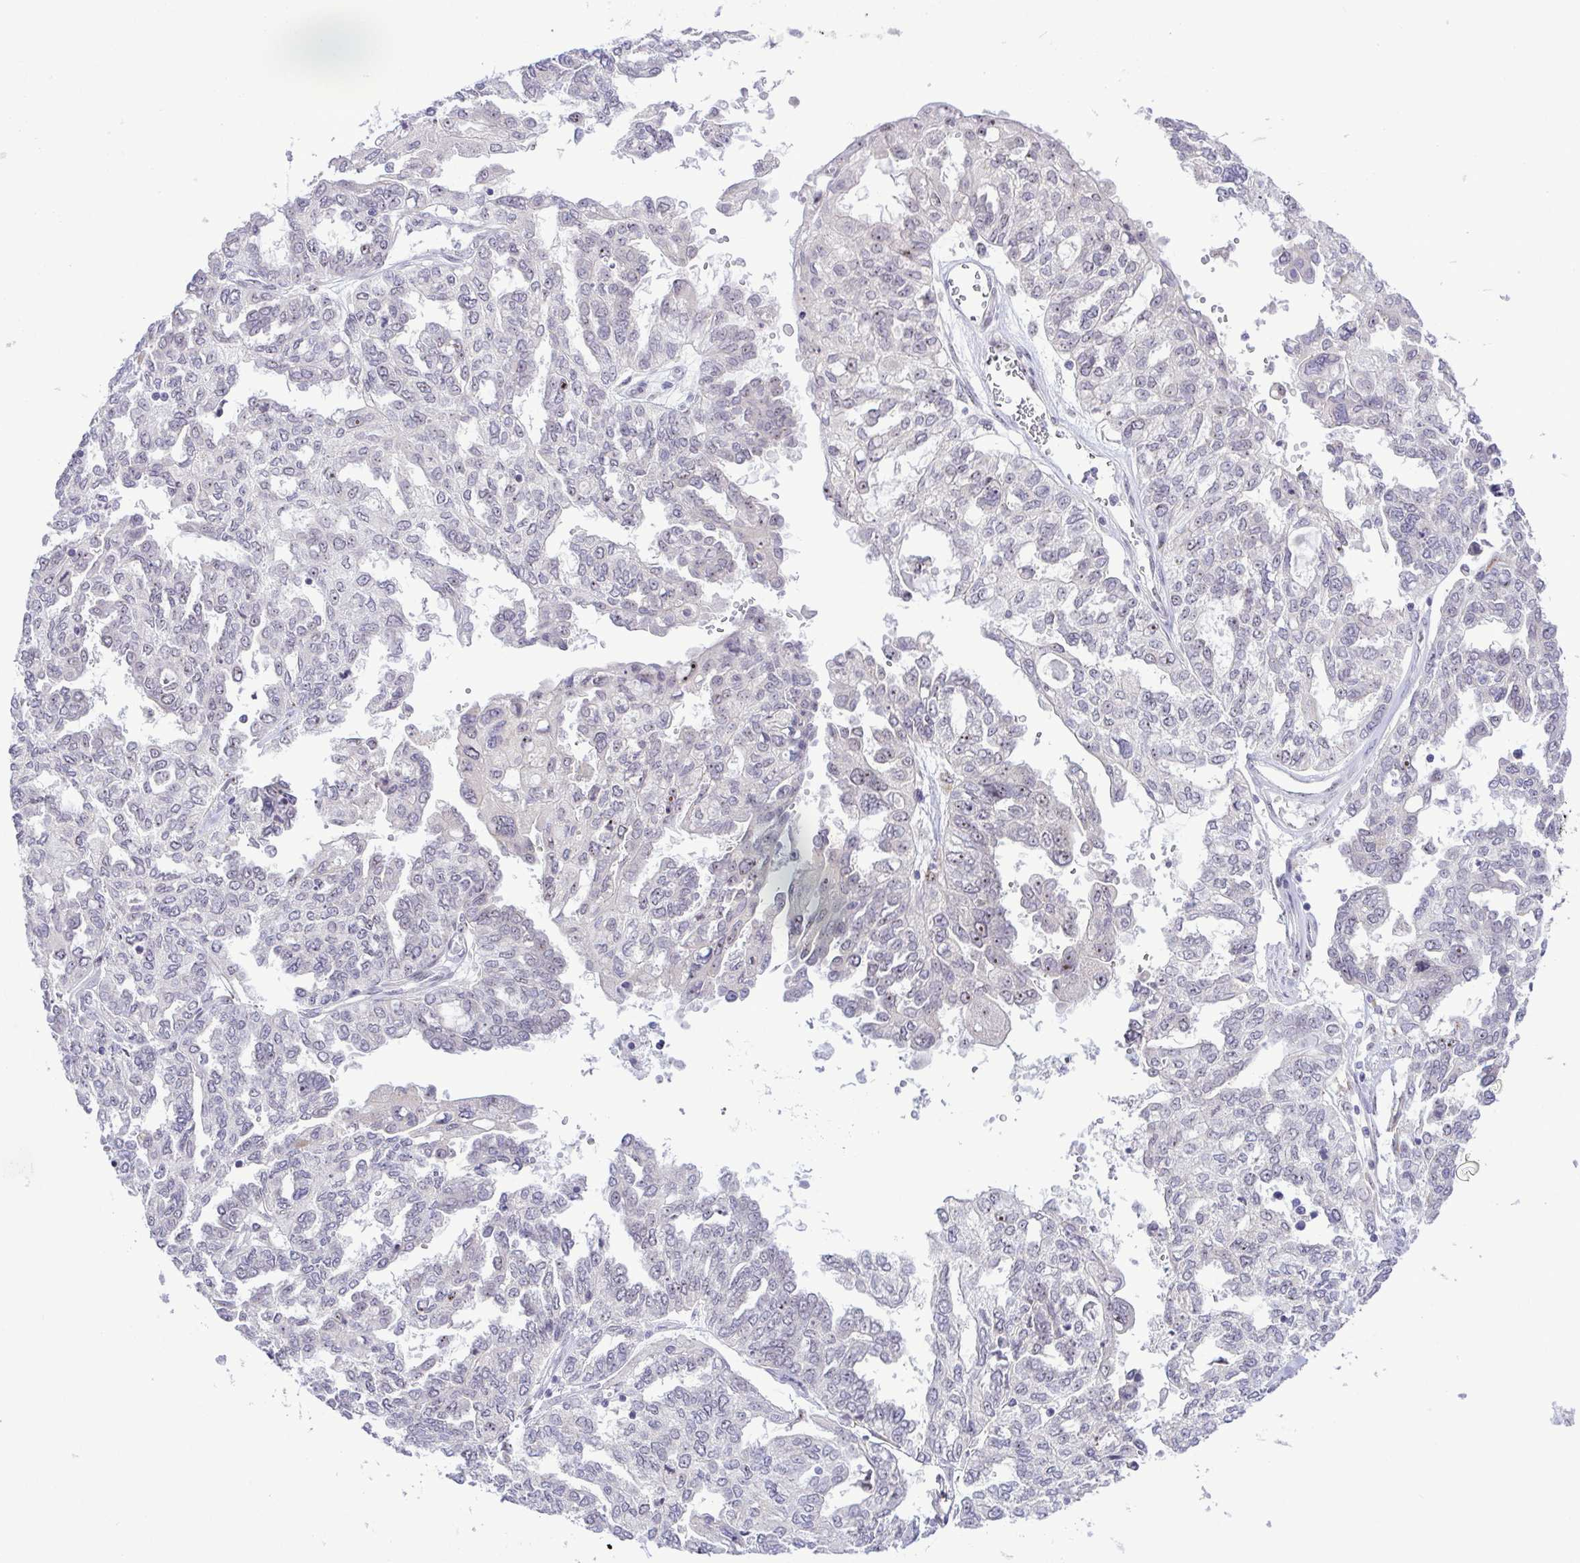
{"staining": {"intensity": "weak", "quantity": "<25%", "location": "nuclear"}, "tissue": "ovarian cancer", "cell_type": "Tumor cells", "image_type": "cancer", "snomed": [{"axis": "morphology", "description": "Cystadenocarcinoma, serous, NOS"}, {"axis": "topography", "description": "Ovary"}], "caption": "Immunohistochemical staining of human ovarian cancer (serous cystadenocarcinoma) displays no significant staining in tumor cells.", "gene": "RSL24D1", "patient": {"sex": "female", "age": 53}}